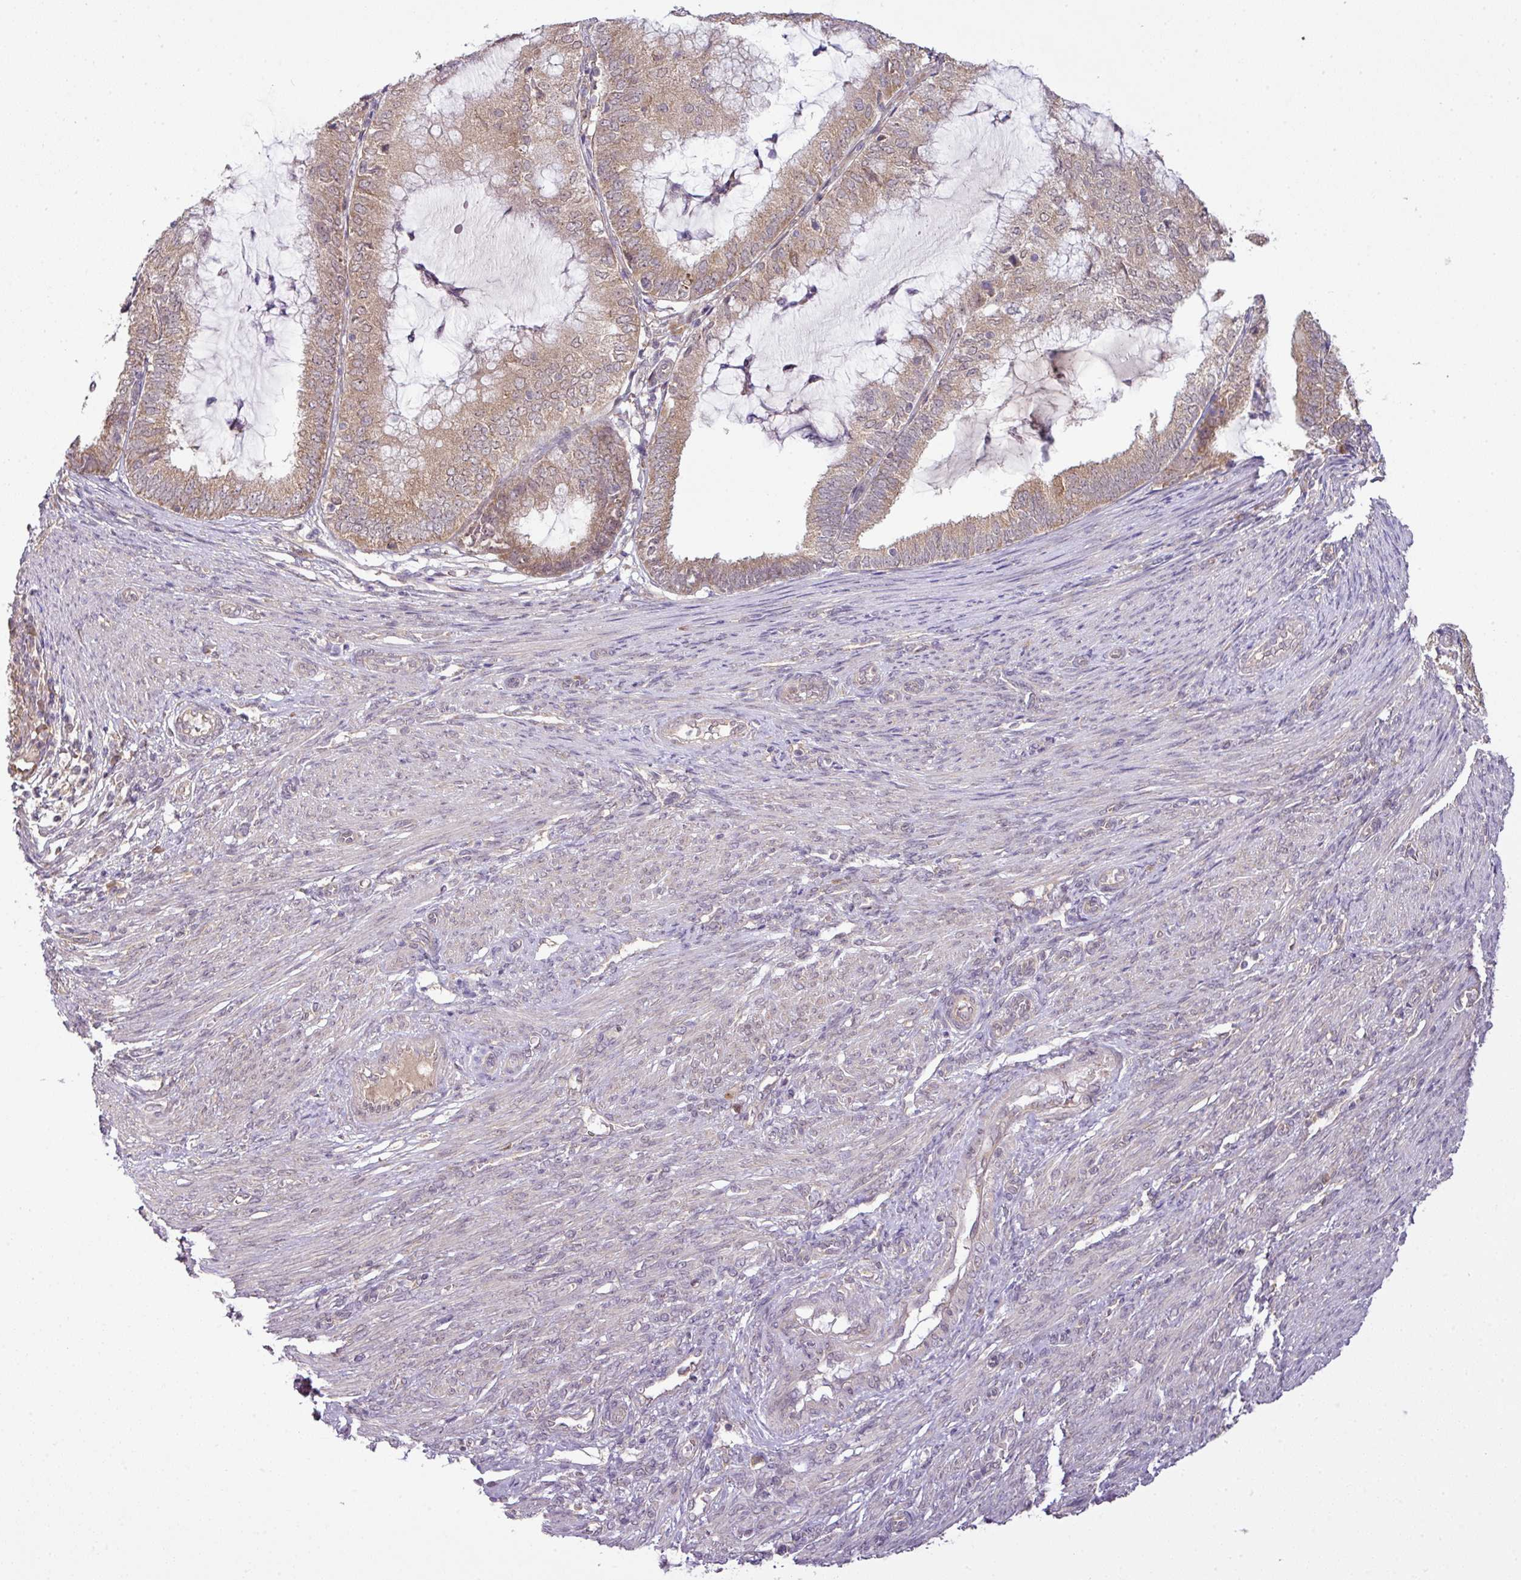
{"staining": {"intensity": "weak", "quantity": ">75%", "location": "cytoplasmic/membranous"}, "tissue": "endometrial cancer", "cell_type": "Tumor cells", "image_type": "cancer", "snomed": [{"axis": "morphology", "description": "Adenocarcinoma, NOS"}, {"axis": "topography", "description": "Endometrium"}], "caption": "Brown immunohistochemical staining in endometrial adenocarcinoma shows weak cytoplasmic/membranous staining in about >75% of tumor cells.", "gene": "DNAAF4", "patient": {"sex": "female", "age": 81}}